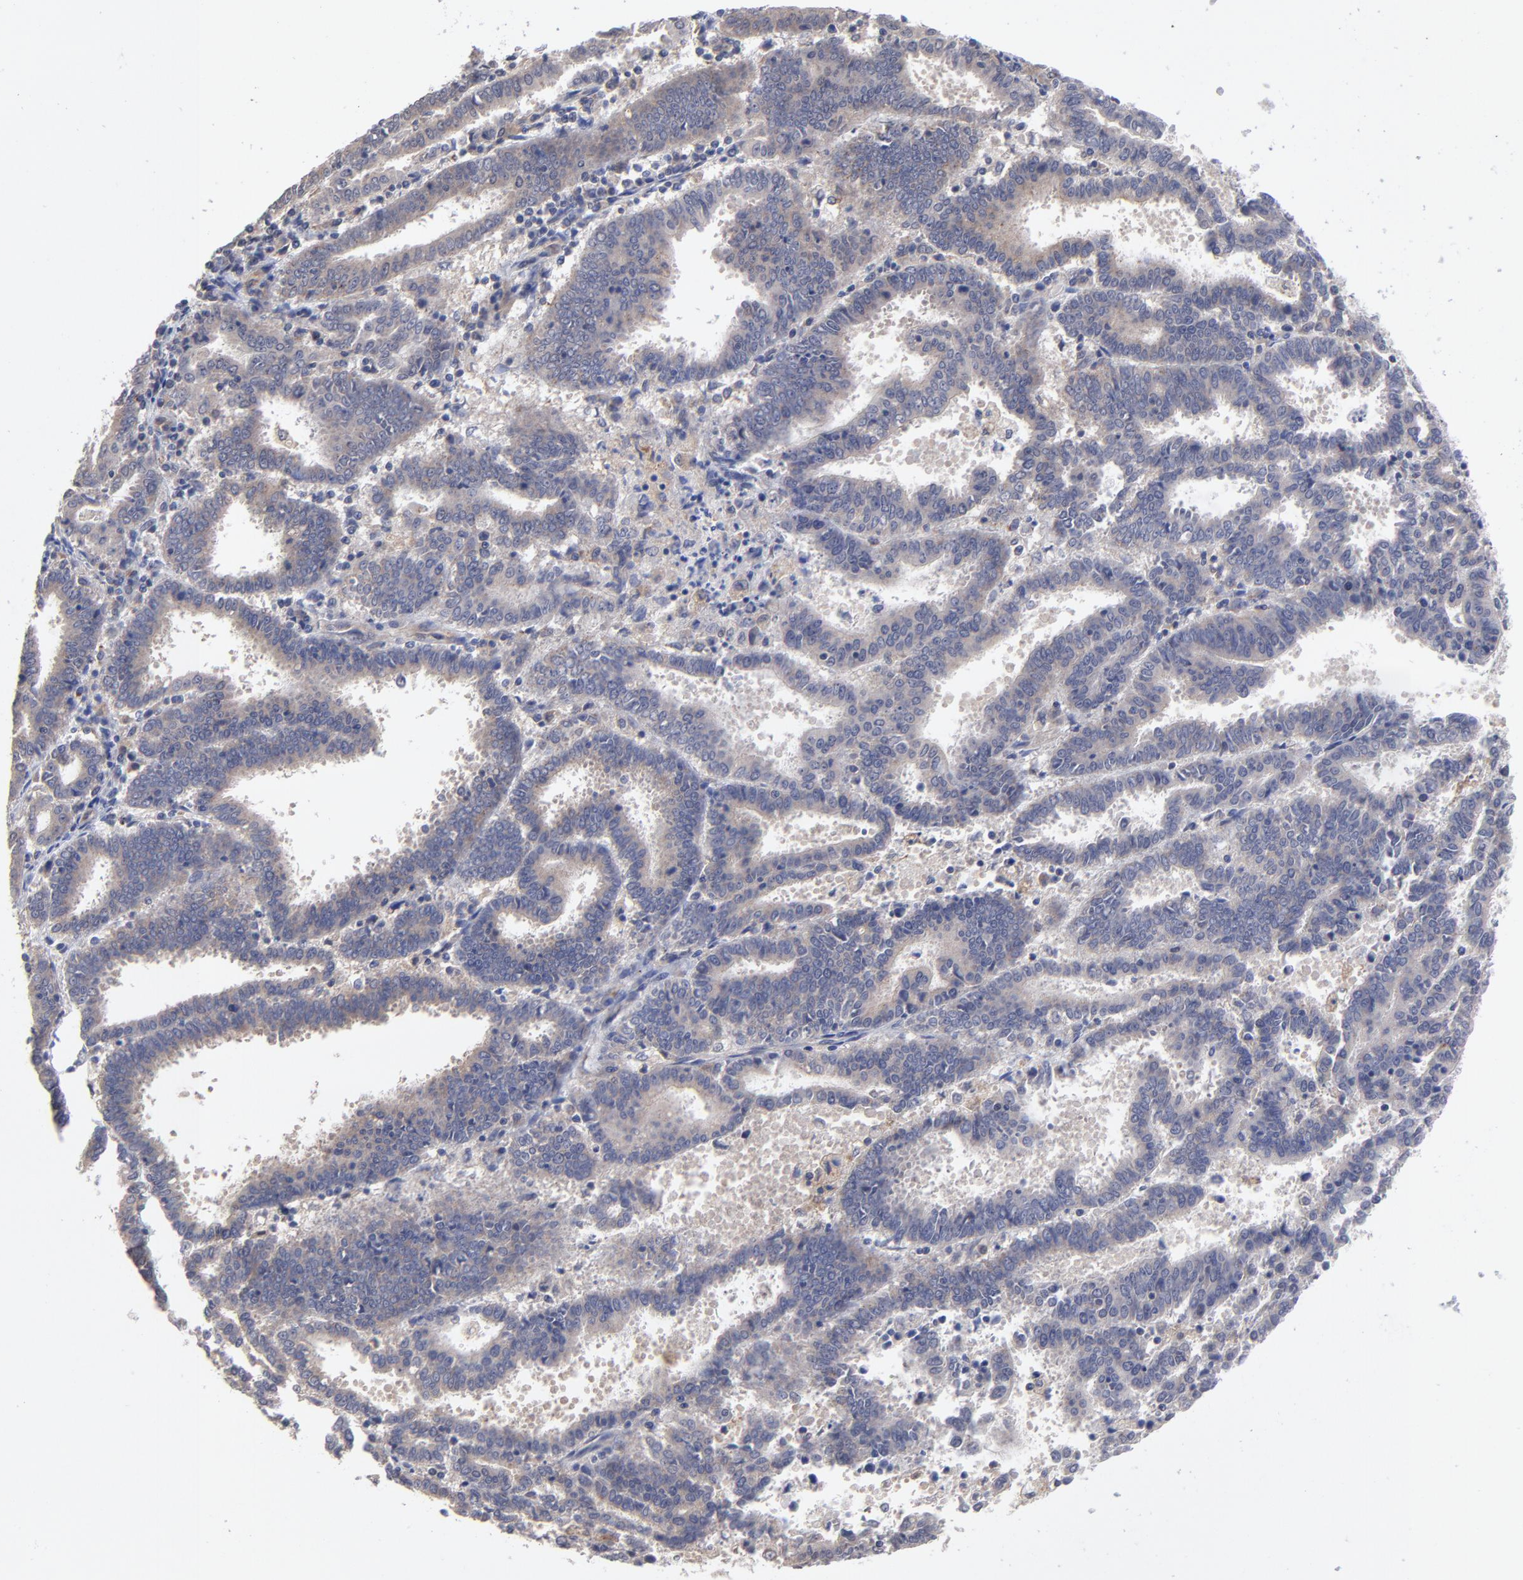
{"staining": {"intensity": "negative", "quantity": "none", "location": "none"}, "tissue": "endometrial cancer", "cell_type": "Tumor cells", "image_type": "cancer", "snomed": [{"axis": "morphology", "description": "Adenocarcinoma, NOS"}, {"axis": "topography", "description": "Uterus"}], "caption": "Endometrial cancer (adenocarcinoma) was stained to show a protein in brown. There is no significant expression in tumor cells. The staining is performed using DAB (3,3'-diaminobenzidine) brown chromogen with nuclei counter-stained in using hematoxylin.", "gene": "PDE4B", "patient": {"sex": "female", "age": 83}}